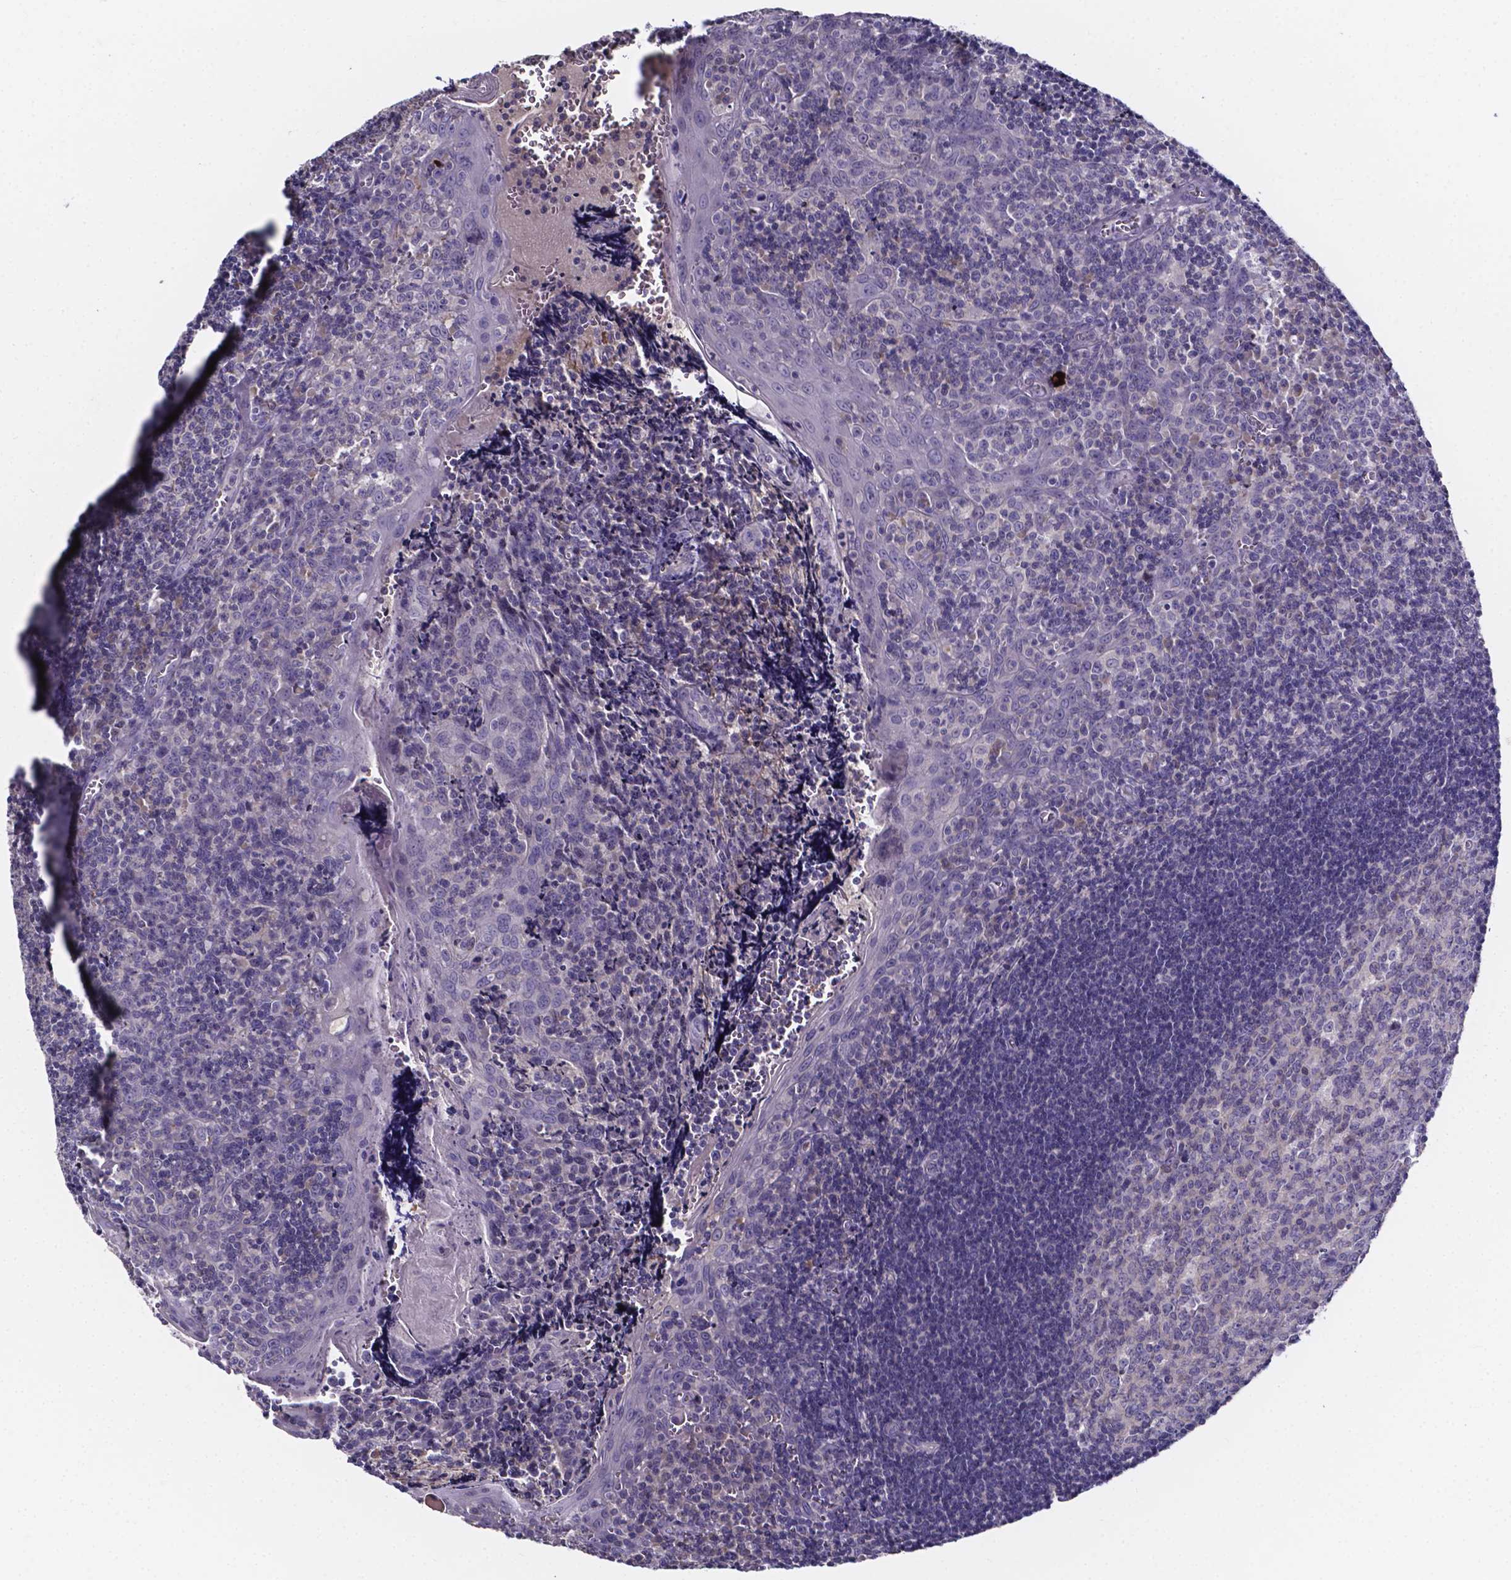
{"staining": {"intensity": "negative", "quantity": "none", "location": "none"}, "tissue": "tonsil", "cell_type": "Germinal center cells", "image_type": "normal", "snomed": [{"axis": "morphology", "description": "Normal tissue, NOS"}, {"axis": "morphology", "description": "Inflammation, NOS"}, {"axis": "topography", "description": "Tonsil"}], "caption": "IHC of benign tonsil shows no staining in germinal center cells.", "gene": "SPOCD1", "patient": {"sex": "female", "age": 31}}